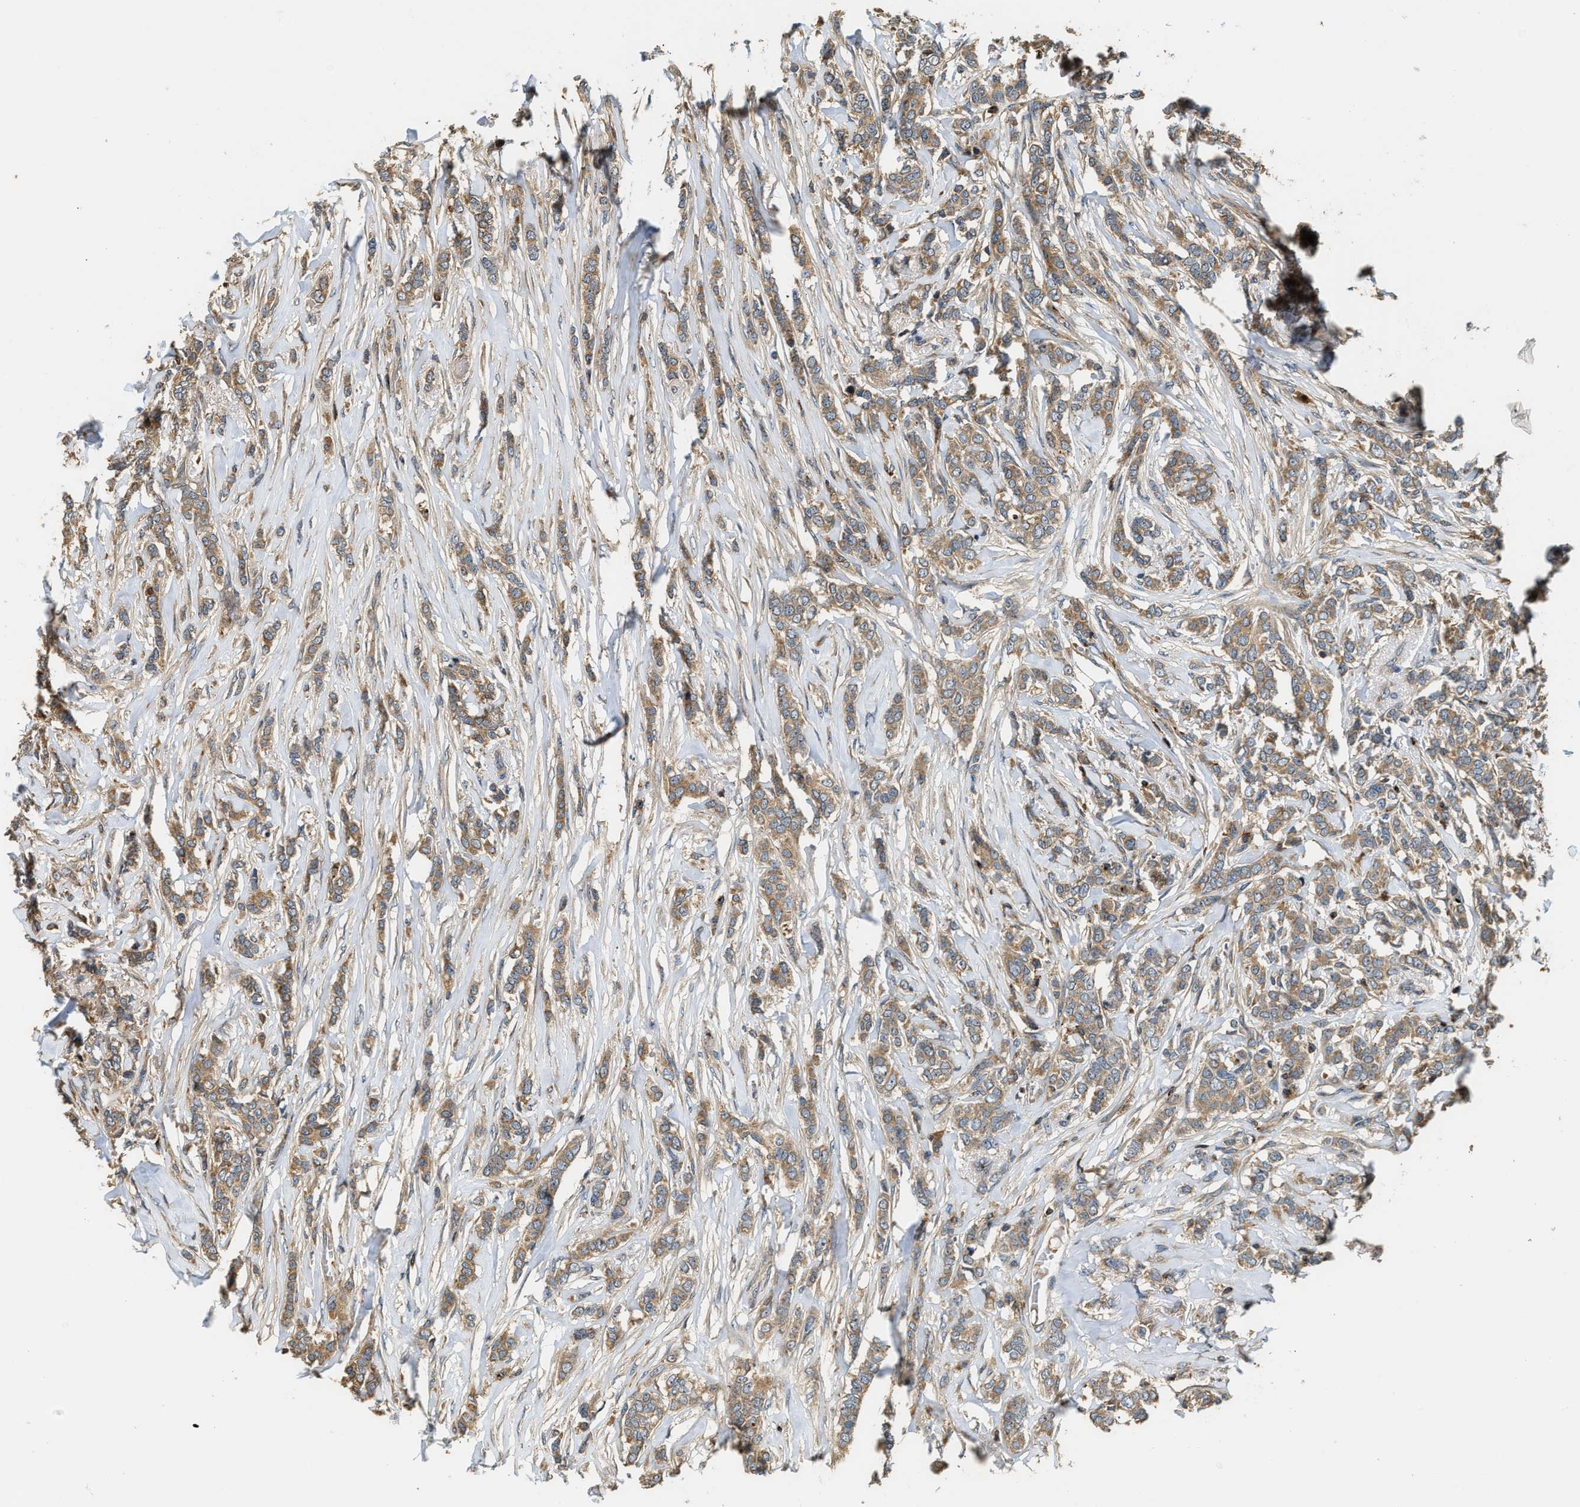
{"staining": {"intensity": "moderate", "quantity": ">75%", "location": "cytoplasmic/membranous"}, "tissue": "breast cancer", "cell_type": "Tumor cells", "image_type": "cancer", "snomed": [{"axis": "morphology", "description": "Lobular carcinoma"}, {"axis": "topography", "description": "Skin"}, {"axis": "topography", "description": "Breast"}], "caption": "Lobular carcinoma (breast) was stained to show a protein in brown. There is medium levels of moderate cytoplasmic/membranous positivity in about >75% of tumor cells.", "gene": "SNX5", "patient": {"sex": "female", "age": 46}}